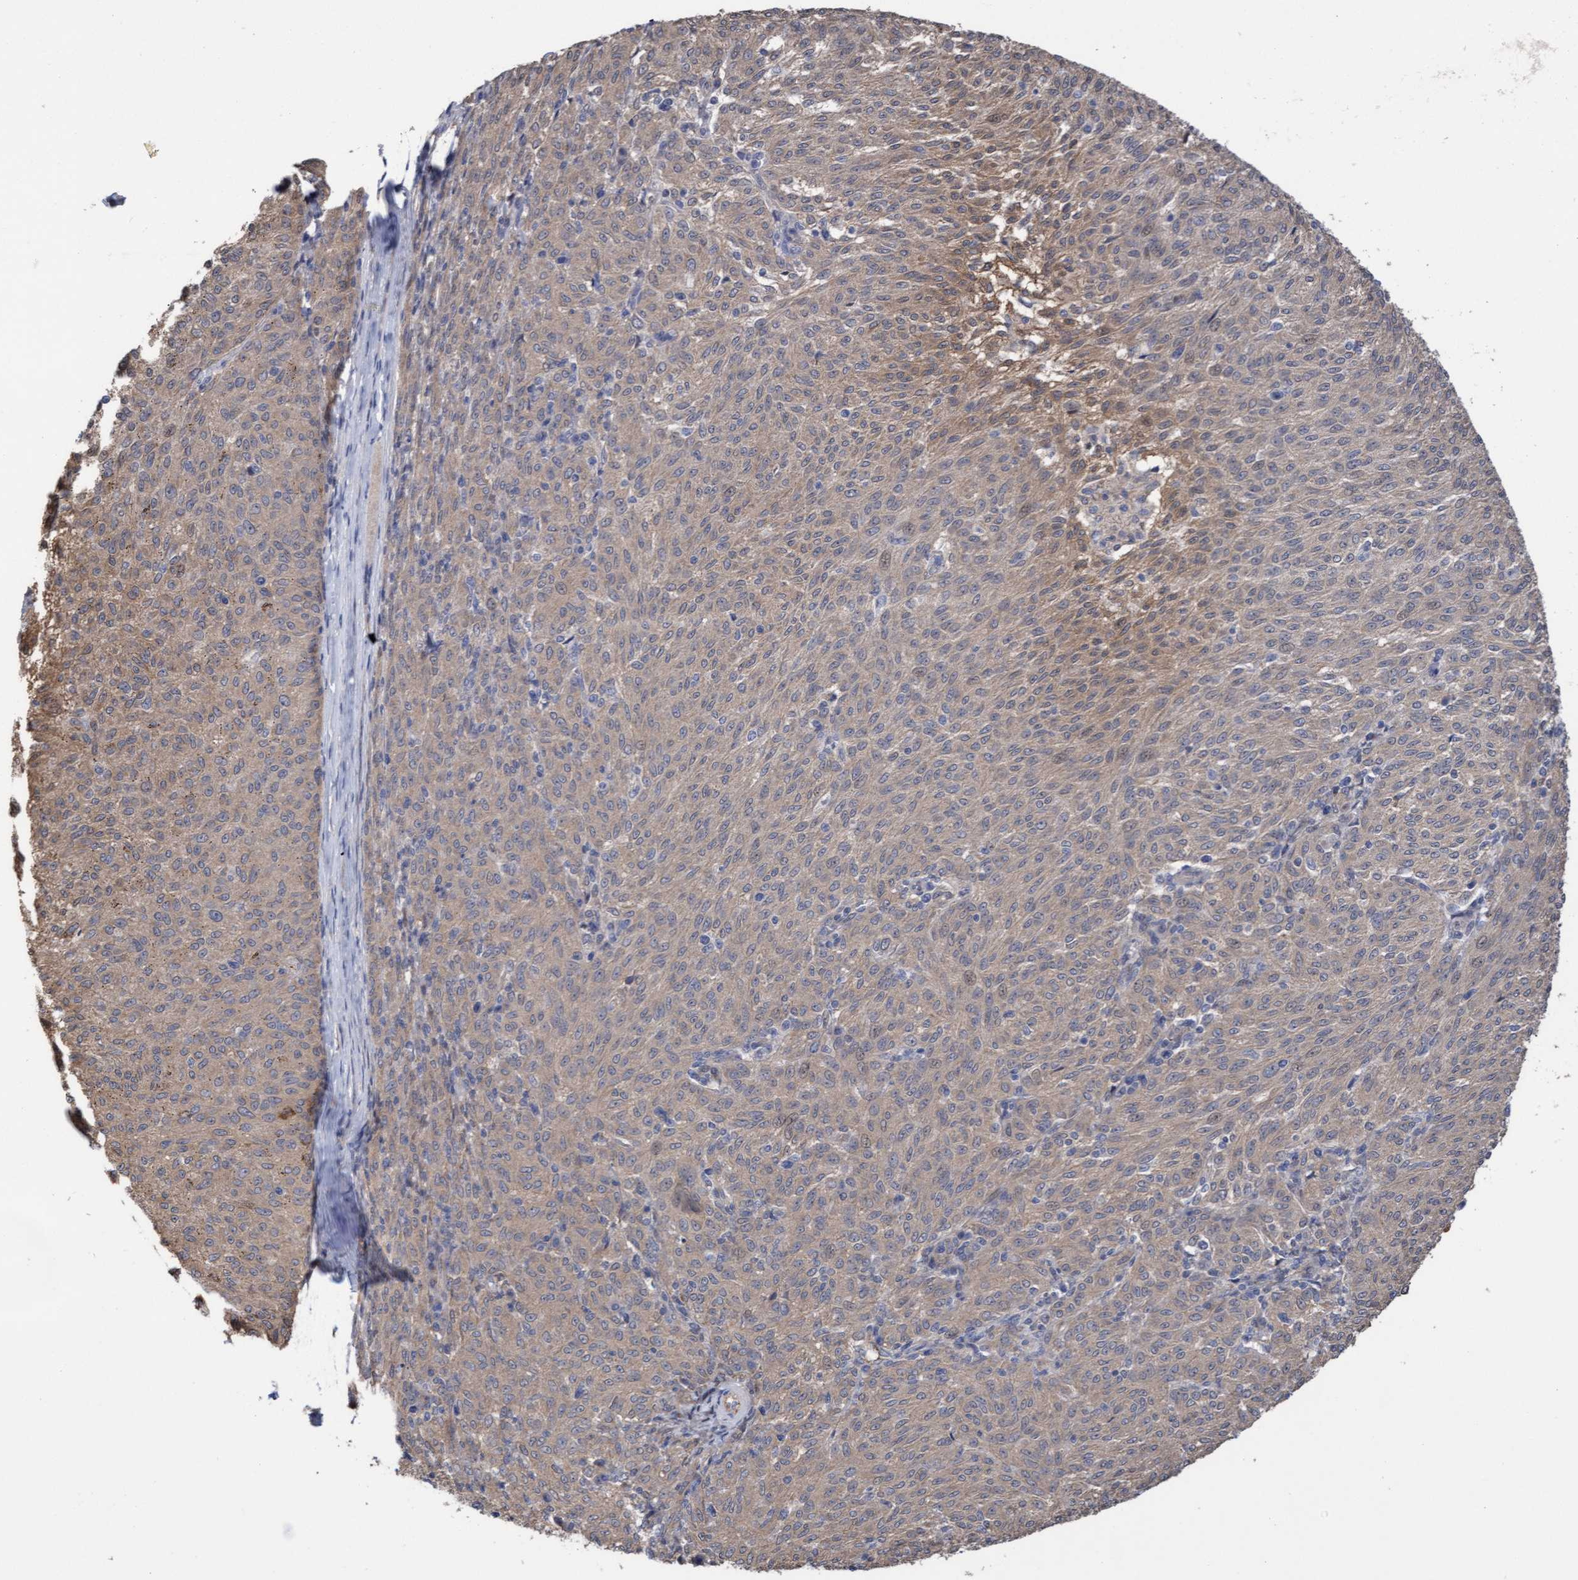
{"staining": {"intensity": "weak", "quantity": ">75%", "location": "cytoplasmic/membranous"}, "tissue": "melanoma", "cell_type": "Tumor cells", "image_type": "cancer", "snomed": [{"axis": "morphology", "description": "Malignant melanoma, NOS"}, {"axis": "topography", "description": "Skin"}], "caption": "A histopathology image of human melanoma stained for a protein exhibits weak cytoplasmic/membranous brown staining in tumor cells.", "gene": "ITFG1", "patient": {"sex": "female", "age": 72}}